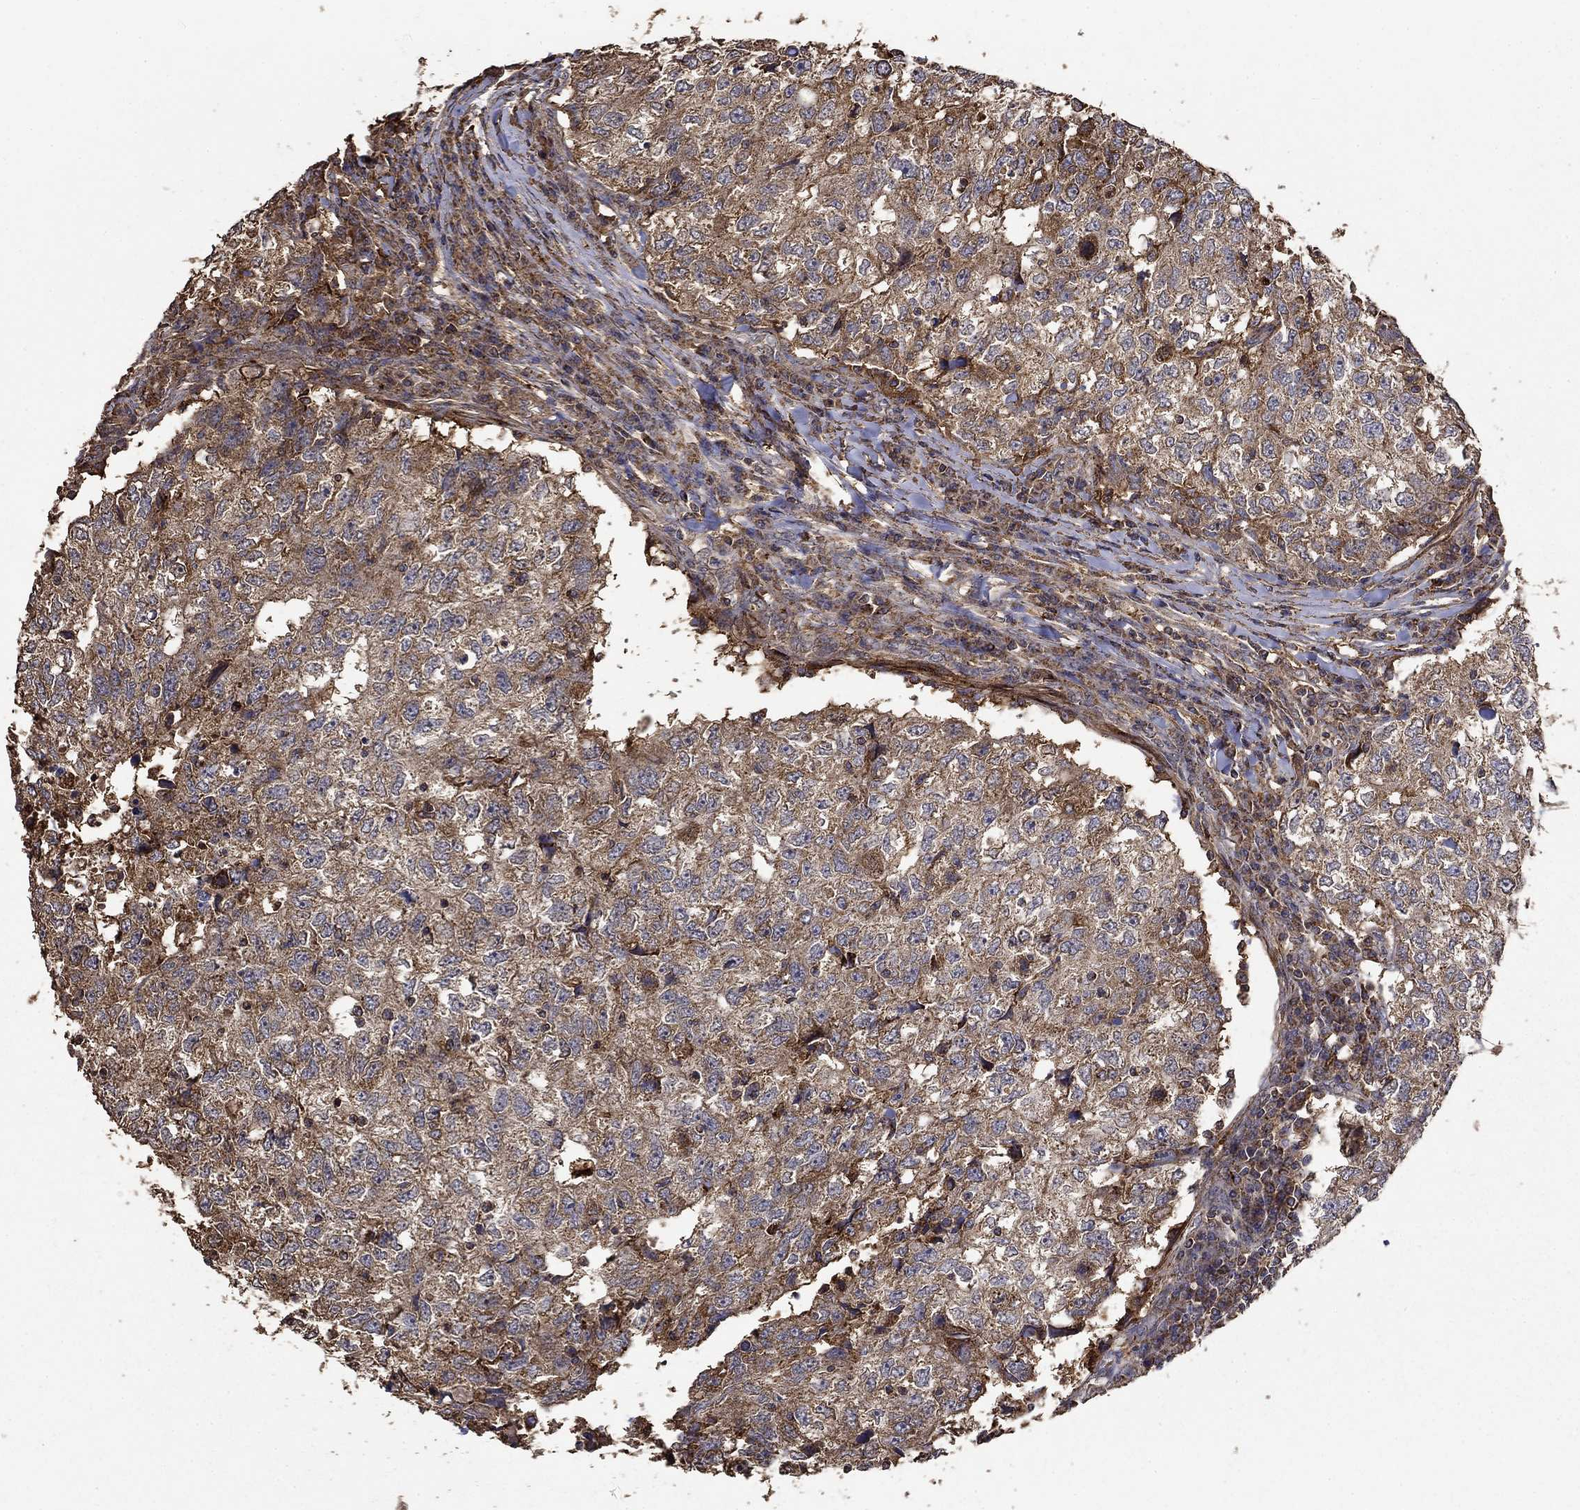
{"staining": {"intensity": "moderate", "quantity": "25%-75%", "location": "cytoplasmic/membranous"}, "tissue": "breast cancer", "cell_type": "Tumor cells", "image_type": "cancer", "snomed": [{"axis": "morphology", "description": "Duct carcinoma"}, {"axis": "topography", "description": "Breast"}], "caption": "Protein expression analysis of breast intraductal carcinoma demonstrates moderate cytoplasmic/membranous expression in approximately 25%-75% of tumor cells.", "gene": "IFRD1", "patient": {"sex": "female", "age": 30}}